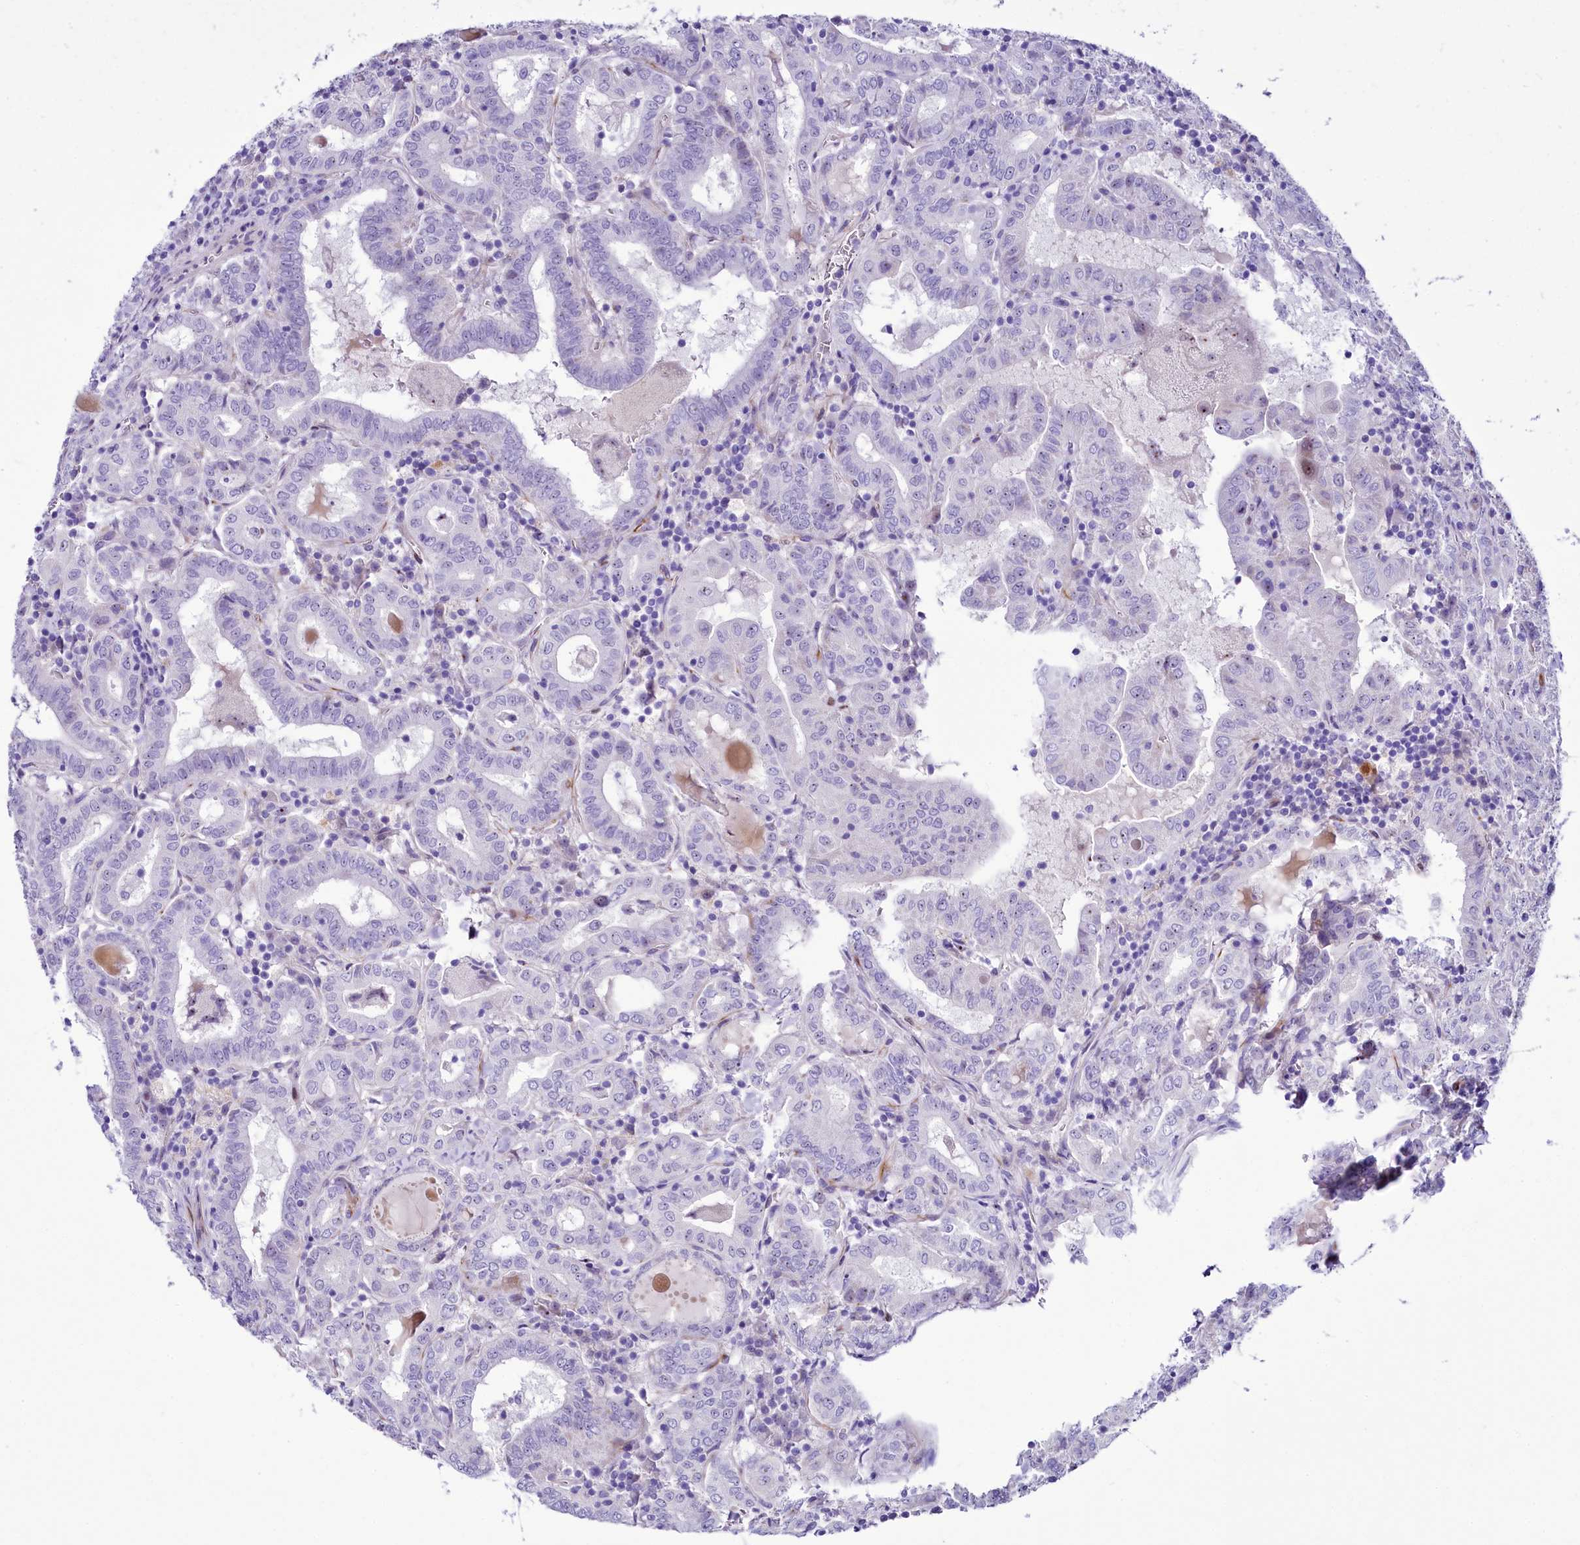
{"staining": {"intensity": "negative", "quantity": "none", "location": "none"}, "tissue": "thyroid cancer", "cell_type": "Tumor cells", "image_type": "cancer", "snomed": [{"axis": "morphology", "description": "Papillary adenocarcinoma, NOS"}, {"axis": "topography", "description": "Thyroid gland"}], "caption": "Immunohistochemistry of thyroid cancer (papillary adenocarcinoma) displays no expression in tumor cells.", "gene": "SH3TC2", "patient": {"sex": "female", "age": 72}}